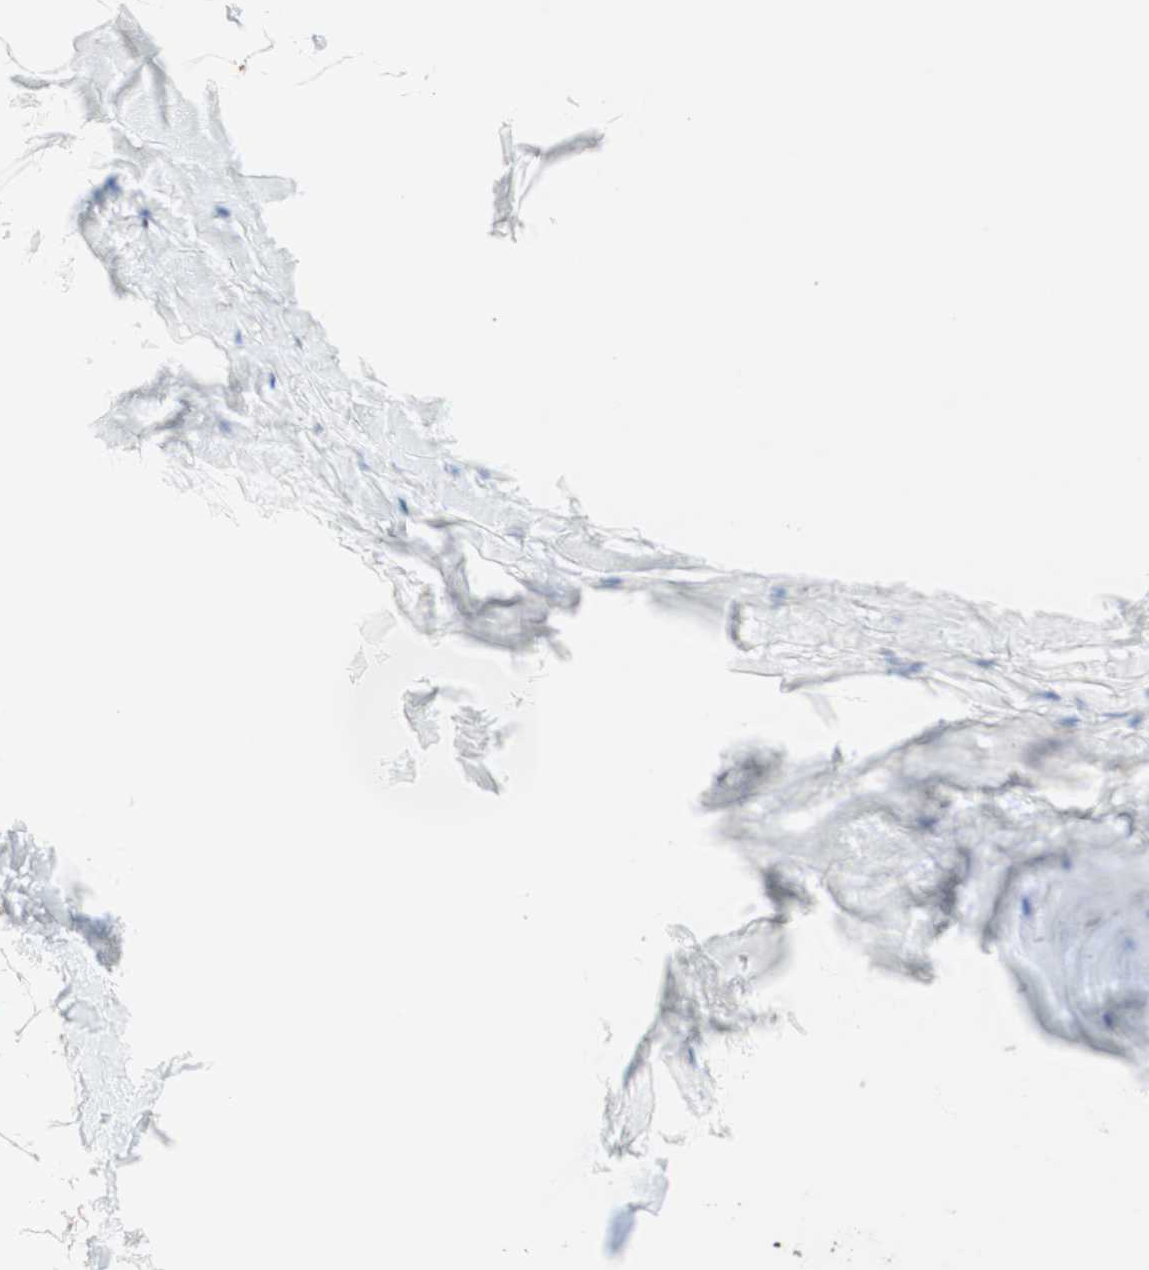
{"staining": {"intensity": "moderate", "quantity": ">75%", "location": "cytoplasmic/membranous"}, "tissue": "adipose tissue", "cell_type": "Adipocytes", "image_type": "normal", "snomed": [{"axis": "morphology", "description": "Normal tissue, NOS"}, {"axis": "topography", "description": "Breast"}, {"axis": "topography", "description": "Adipose tissue"}], "caption": "IHC photomicrograph of benign adipose tissue stained for a protein (brown), which exhibits medium levels of moderate cytoplasmic/membranous expression in approximately >75% of adipocytes.", "gene": "VPS26A", "patient": {"sex": "female", "age": 25}}